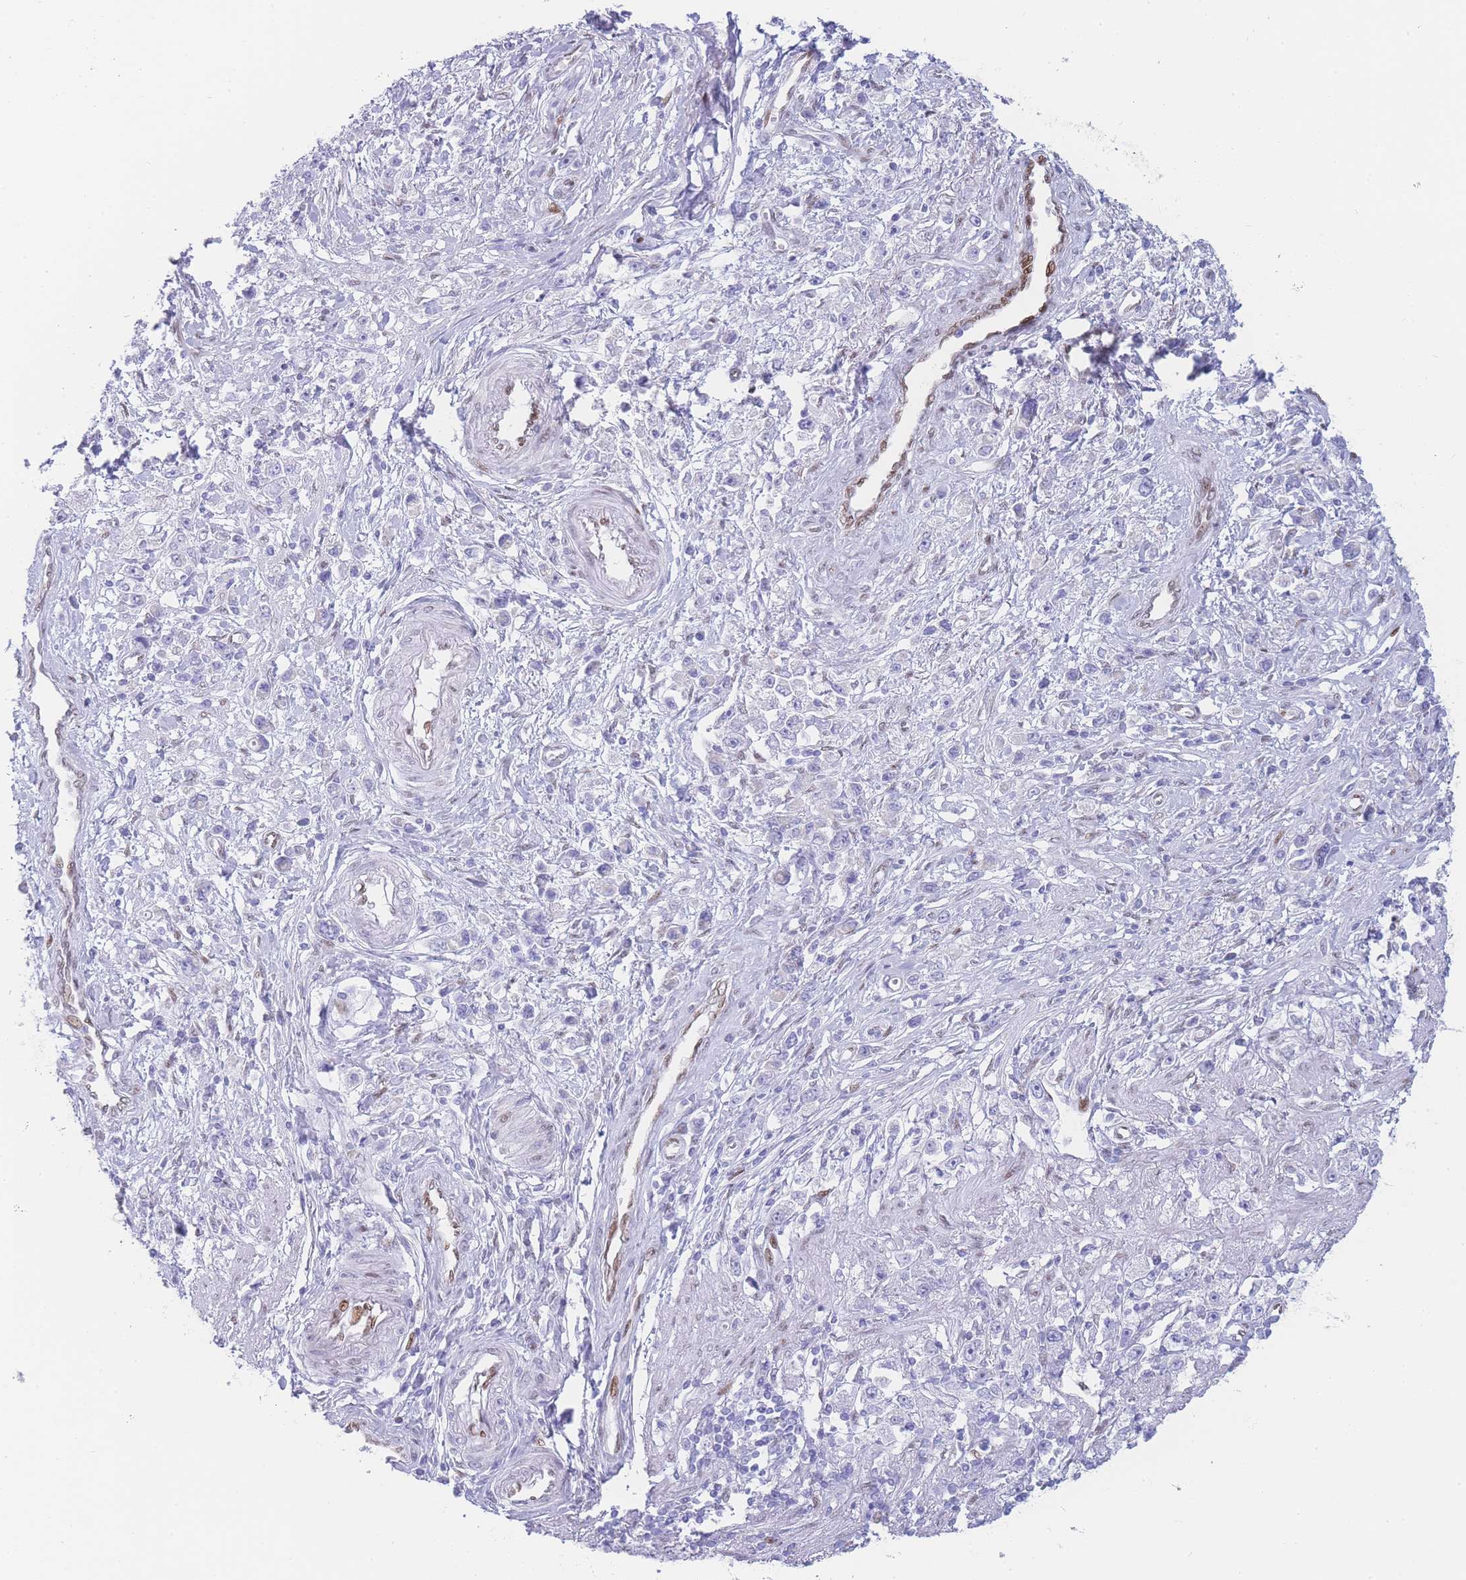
{"staining": {"intensity": "negative", "quantity": "none", "location": "none"}, "tissue": "stomach cancer", "cell_type": "Tumor cells", "image_type": "cancer", "snomed": [{"axis": "morphology", "description": "Adenocarcinoma, NOS"}, {"axis": "topography", "description": "Stomach"}], "caption": "A high-resolution photomicrograph shows immunohistochemistry (IHC) staining of stomach adenocarcinoma, which demonstrates no significant expression in tumor cells. (DAB (3,3'-diaminobenzidine) immunohistochemistry (IHC) visualized using brightfield microscopy, high magnification).", "gene": "PSMB5", "patient": {"sex": "female", "age": 59}}